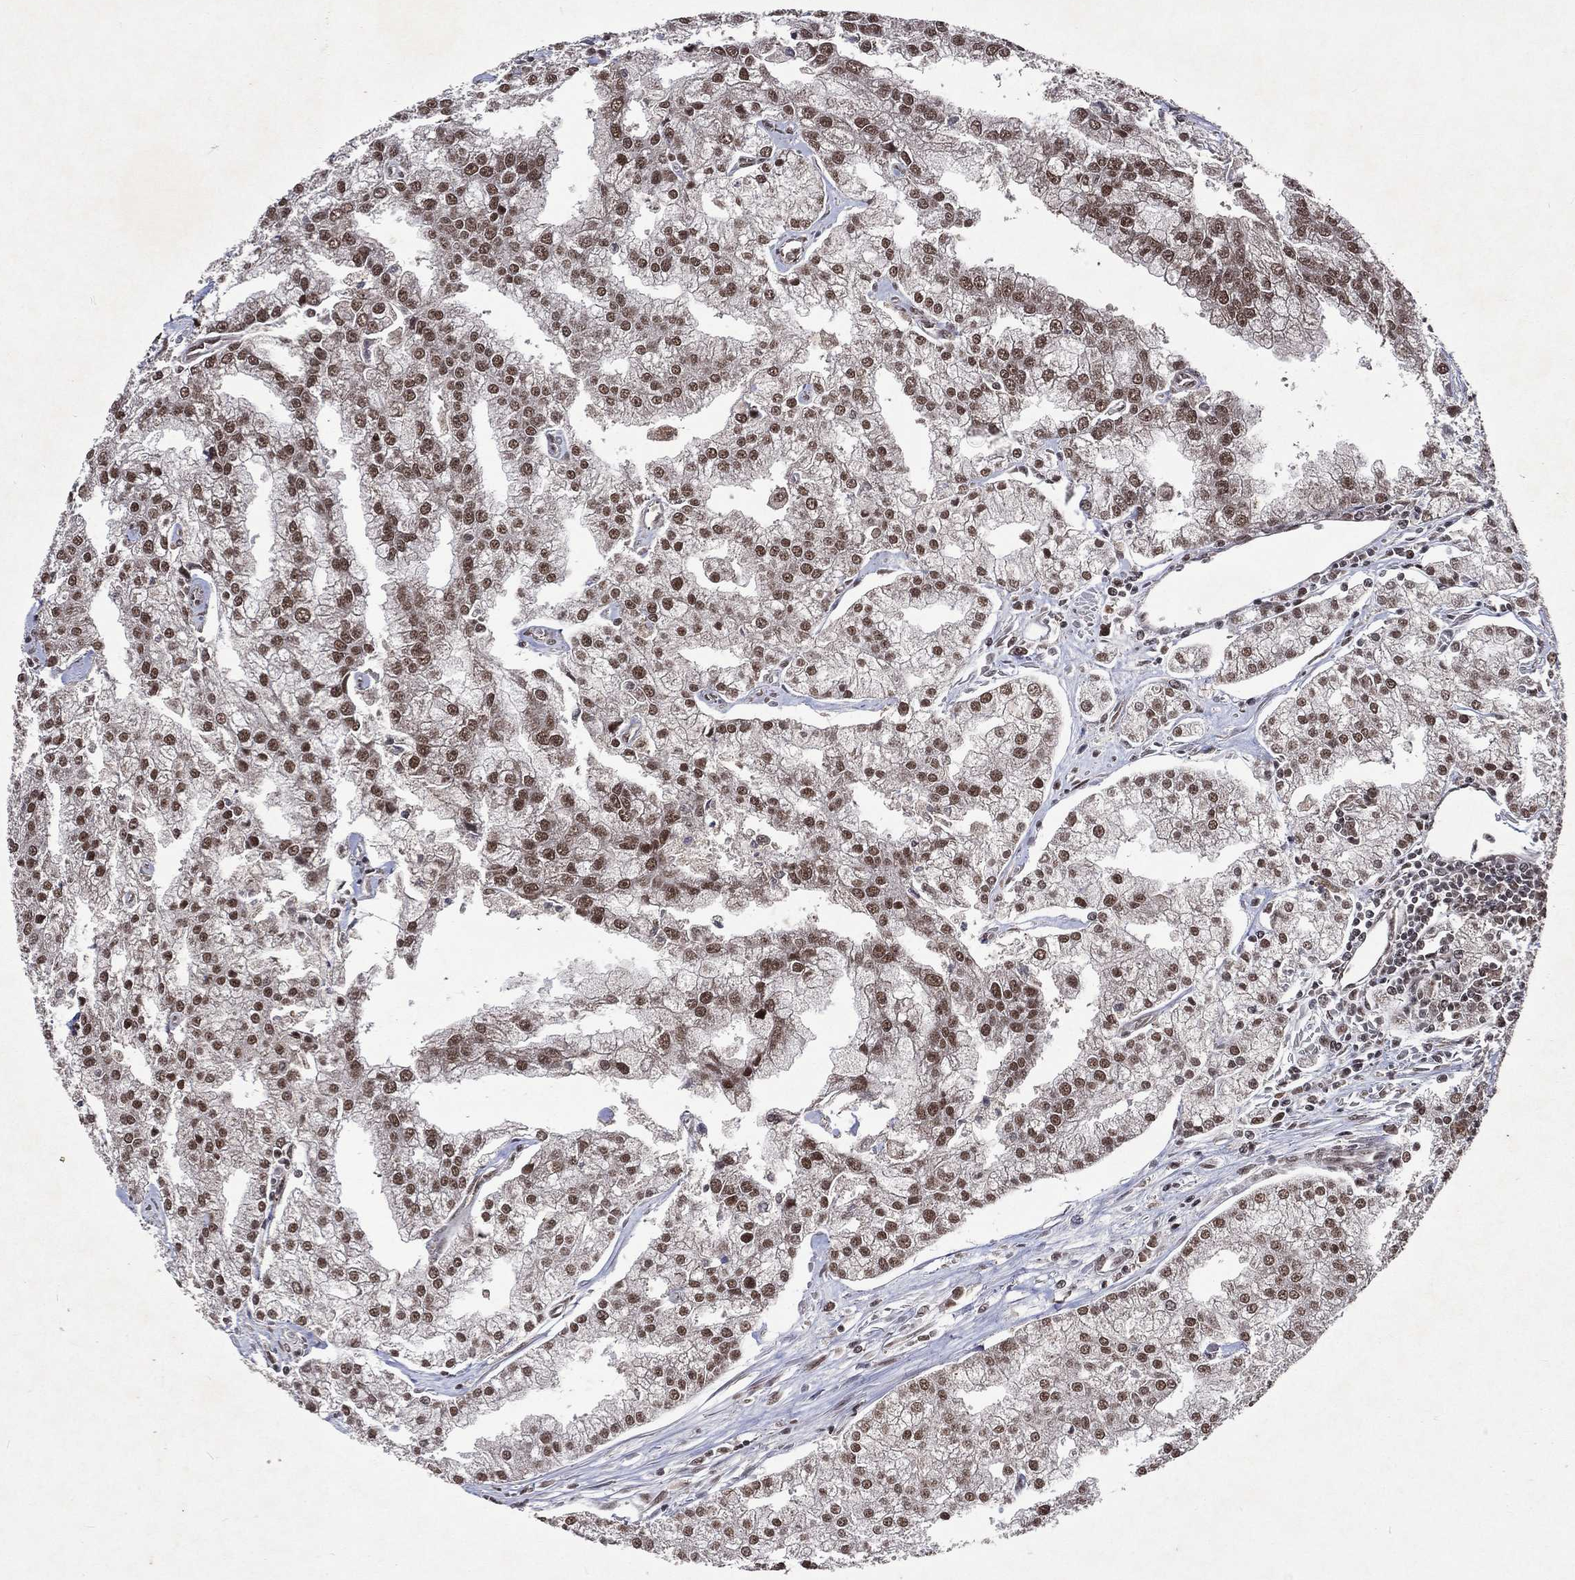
{"staining": {"intensity": "strong", "quantity": ">75%", "location": "nuclear"}, "tissue": "prostate cancer", "cell_type": "Tumor cells", "image_type": "cancer", "snomed": [{"axis": "morphology", "description": "Adenocarcinoma, NOS"}, {"axis": "topography", "description": "Prostate"}], "caption": "Immunohistochemistry image of human adenocarcinoma (prostate) stained for a protein (brown), which exhibits high levels of strong nuclear positivity in about >75% of tumor cells.", "gene": "DMAP1", "patient": {"sex": "male", "age": 70}}